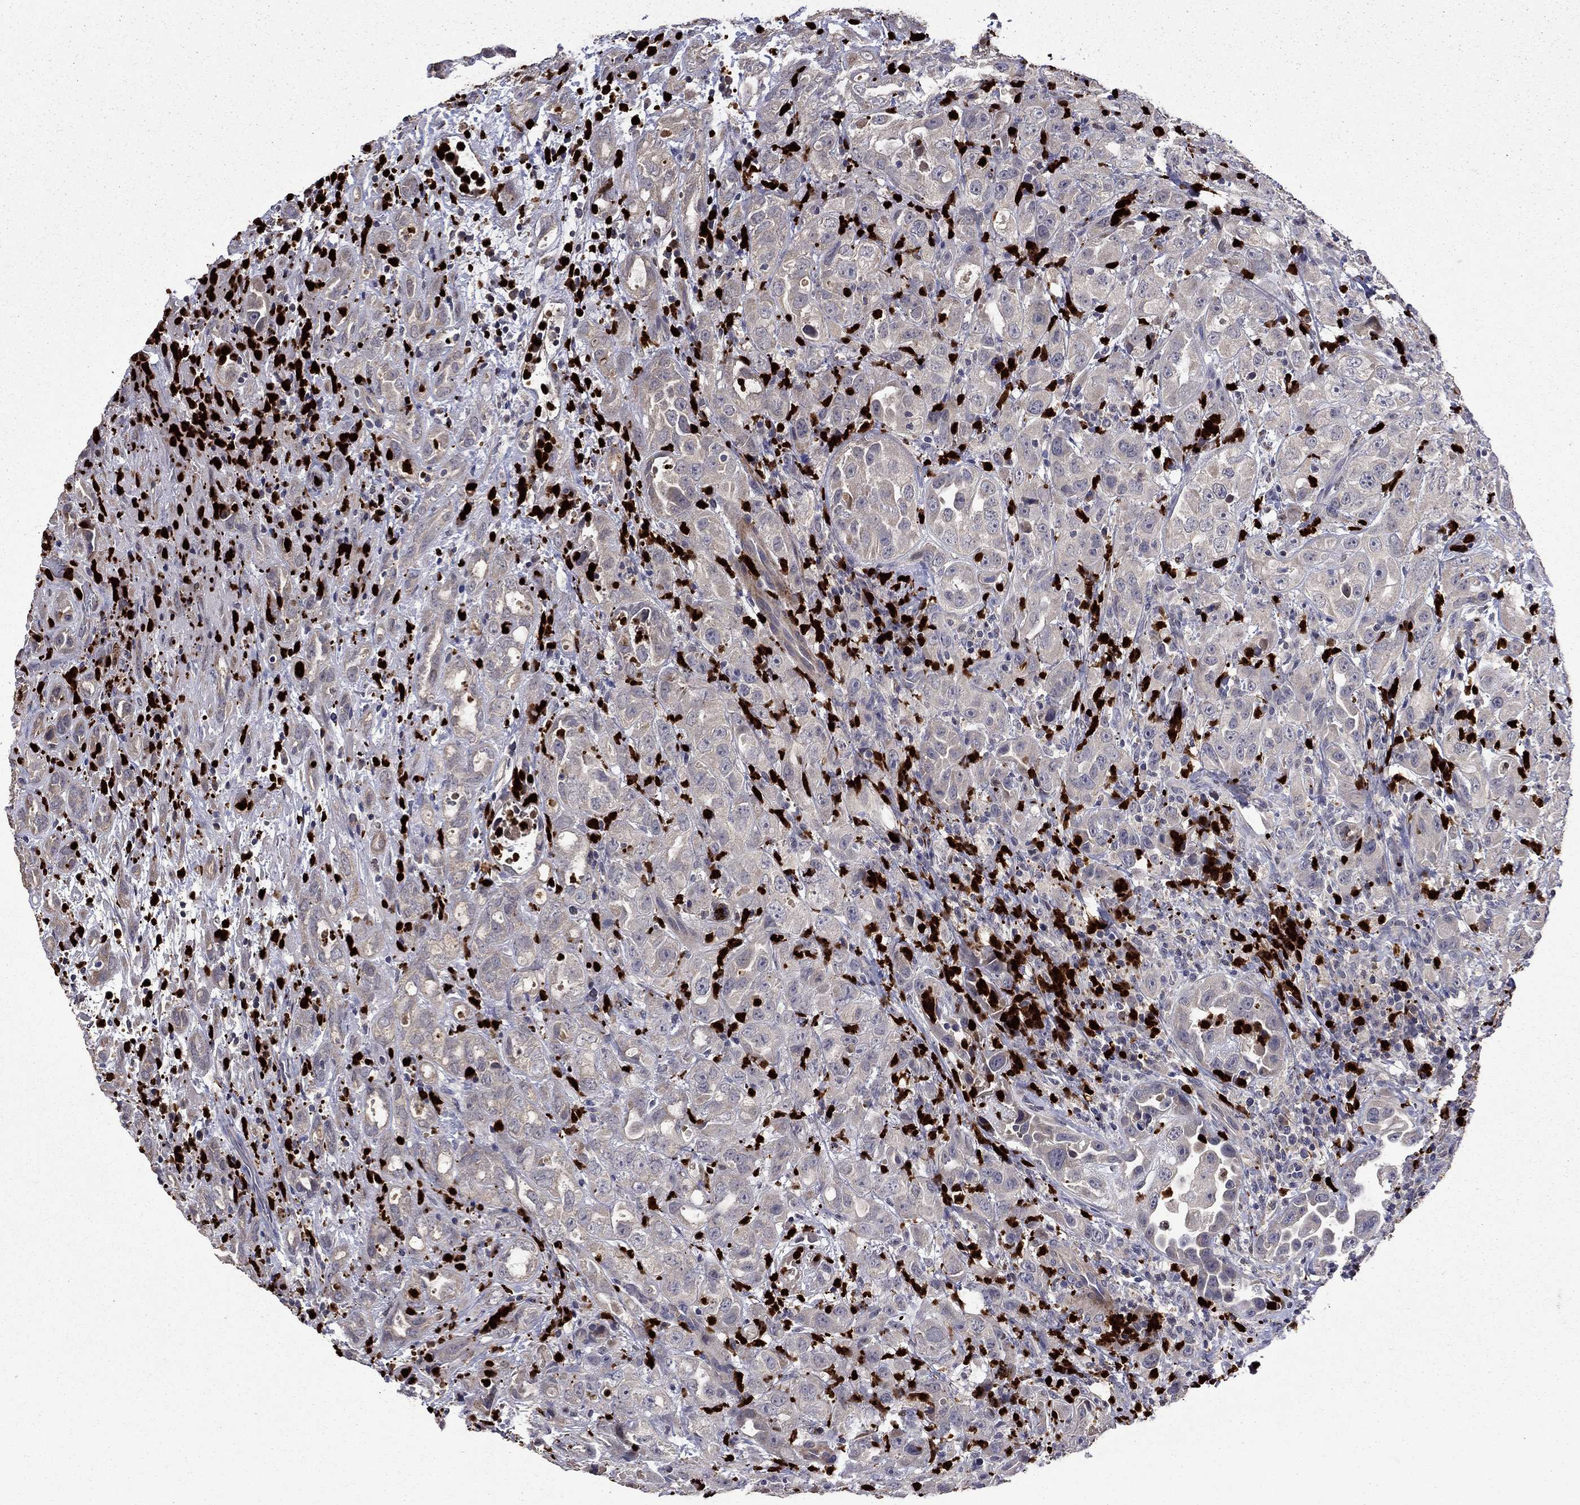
{"staining": {"intensity": "negative", "quantity": "none", "location": "none"}, "tissue": "urothelial cancer", "cell_type": "Tumor cells", "image_type": "cancer", "snomed": [{"axis": "morphology", "description": "Urothelial carcinoma, High grade"}, {"axis": "topography", "description": "Urinary bladder"}], "caption": "Tumor cells show no significant protein expression in urothelial cancer.", "gene": "SATB1", "patient": {"sex": "female", "age": 41}}